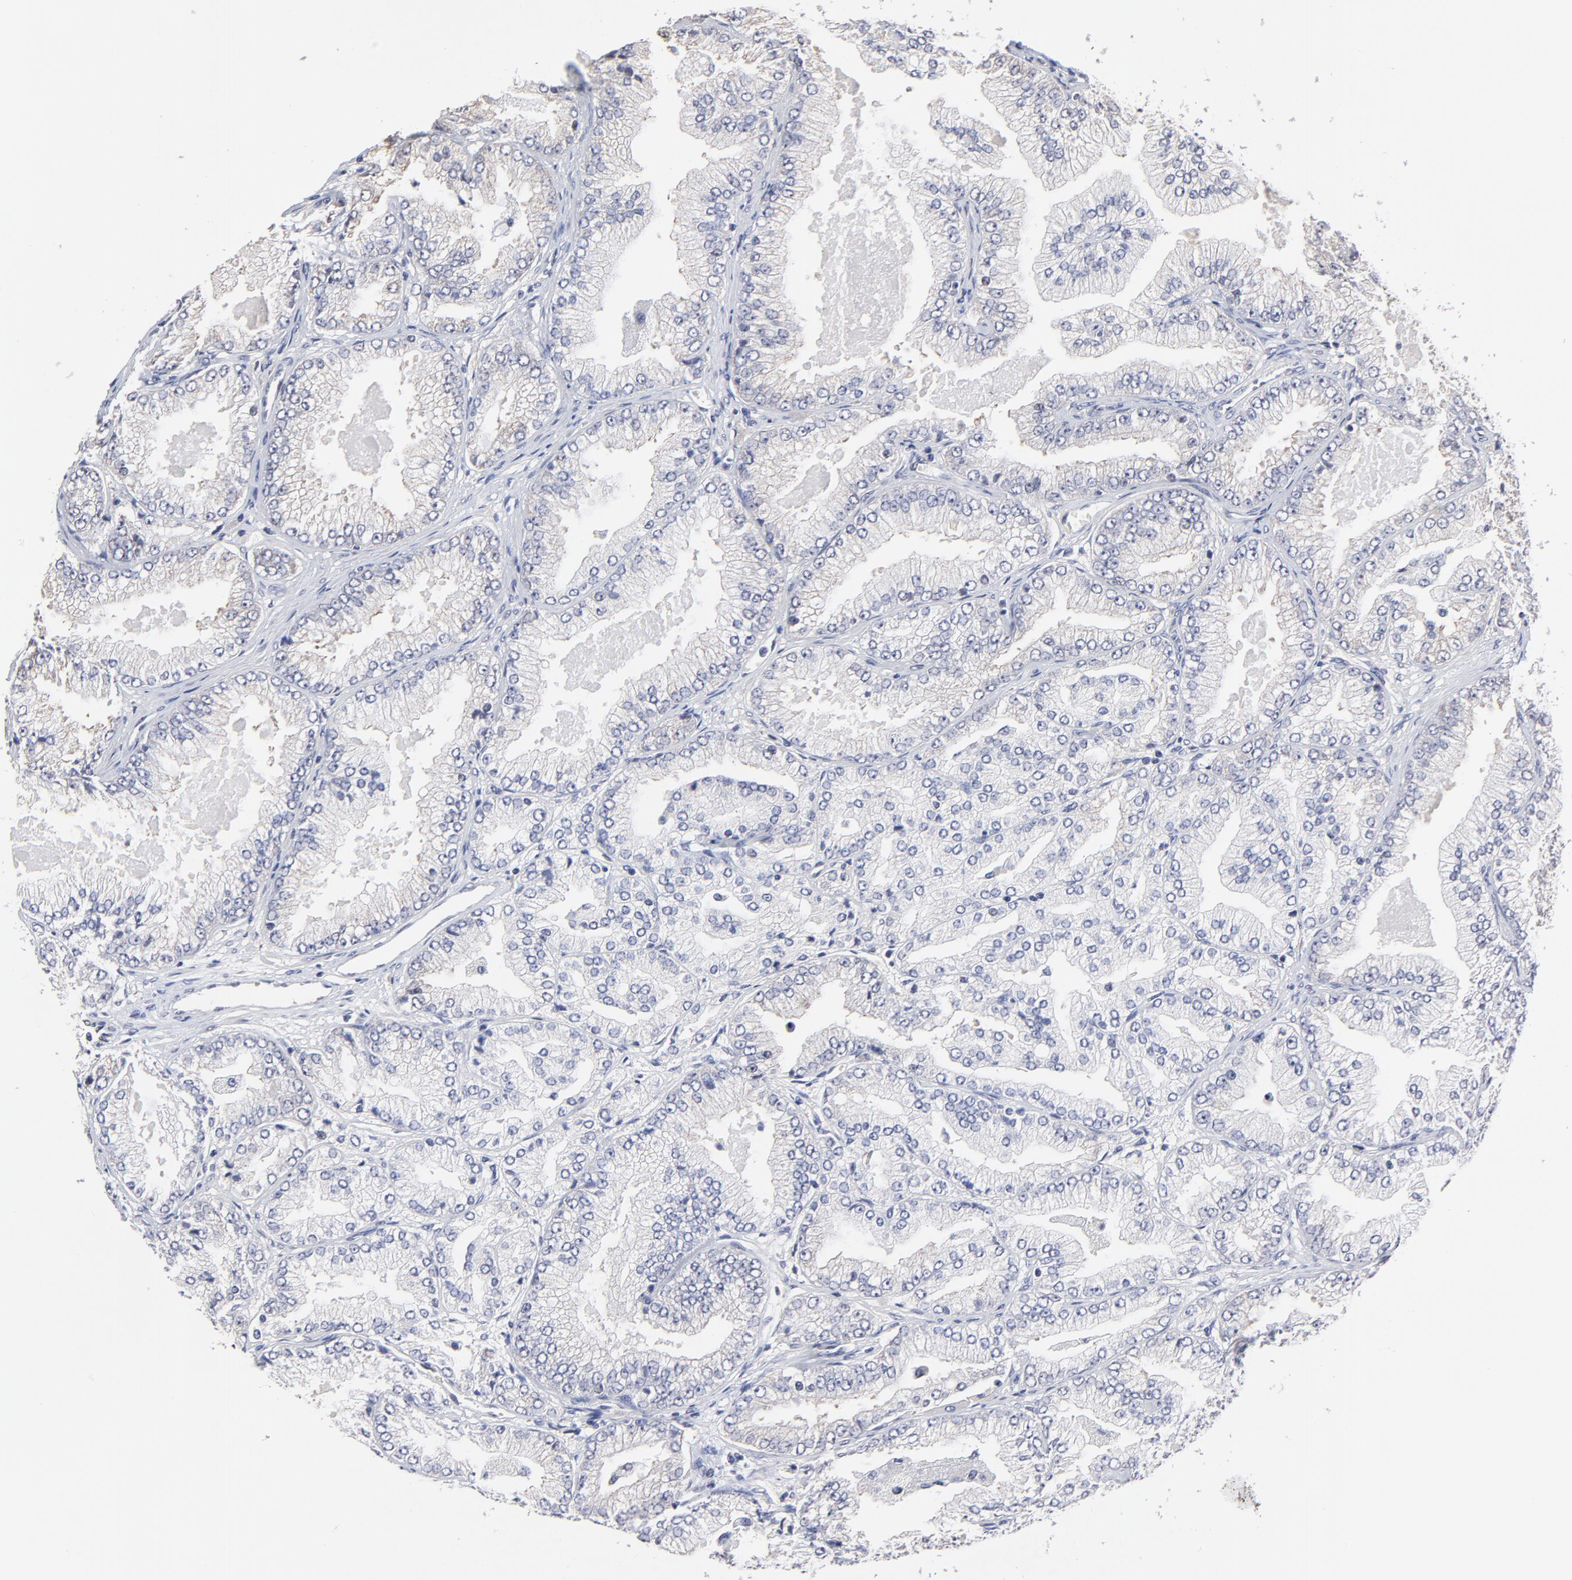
{"staining": {"intensity": "negative", "quantity": "none", "location": "none"}, "tissue": "prostate cancer", "cell_type": "Tumor cells", "image_type": "cancer", "snomed": [{"axis": "morphology", "description": "Adenocarcinoma, High grade"}, {"axis": "topography", "description": "Prostate"}], "caption": "The photomicrograph exhibits no staining of tumor cells in prostate adenocarcinoma (high-grade).", "gene": "CCT2", "patient": {"sex": "male", "age": 61}}